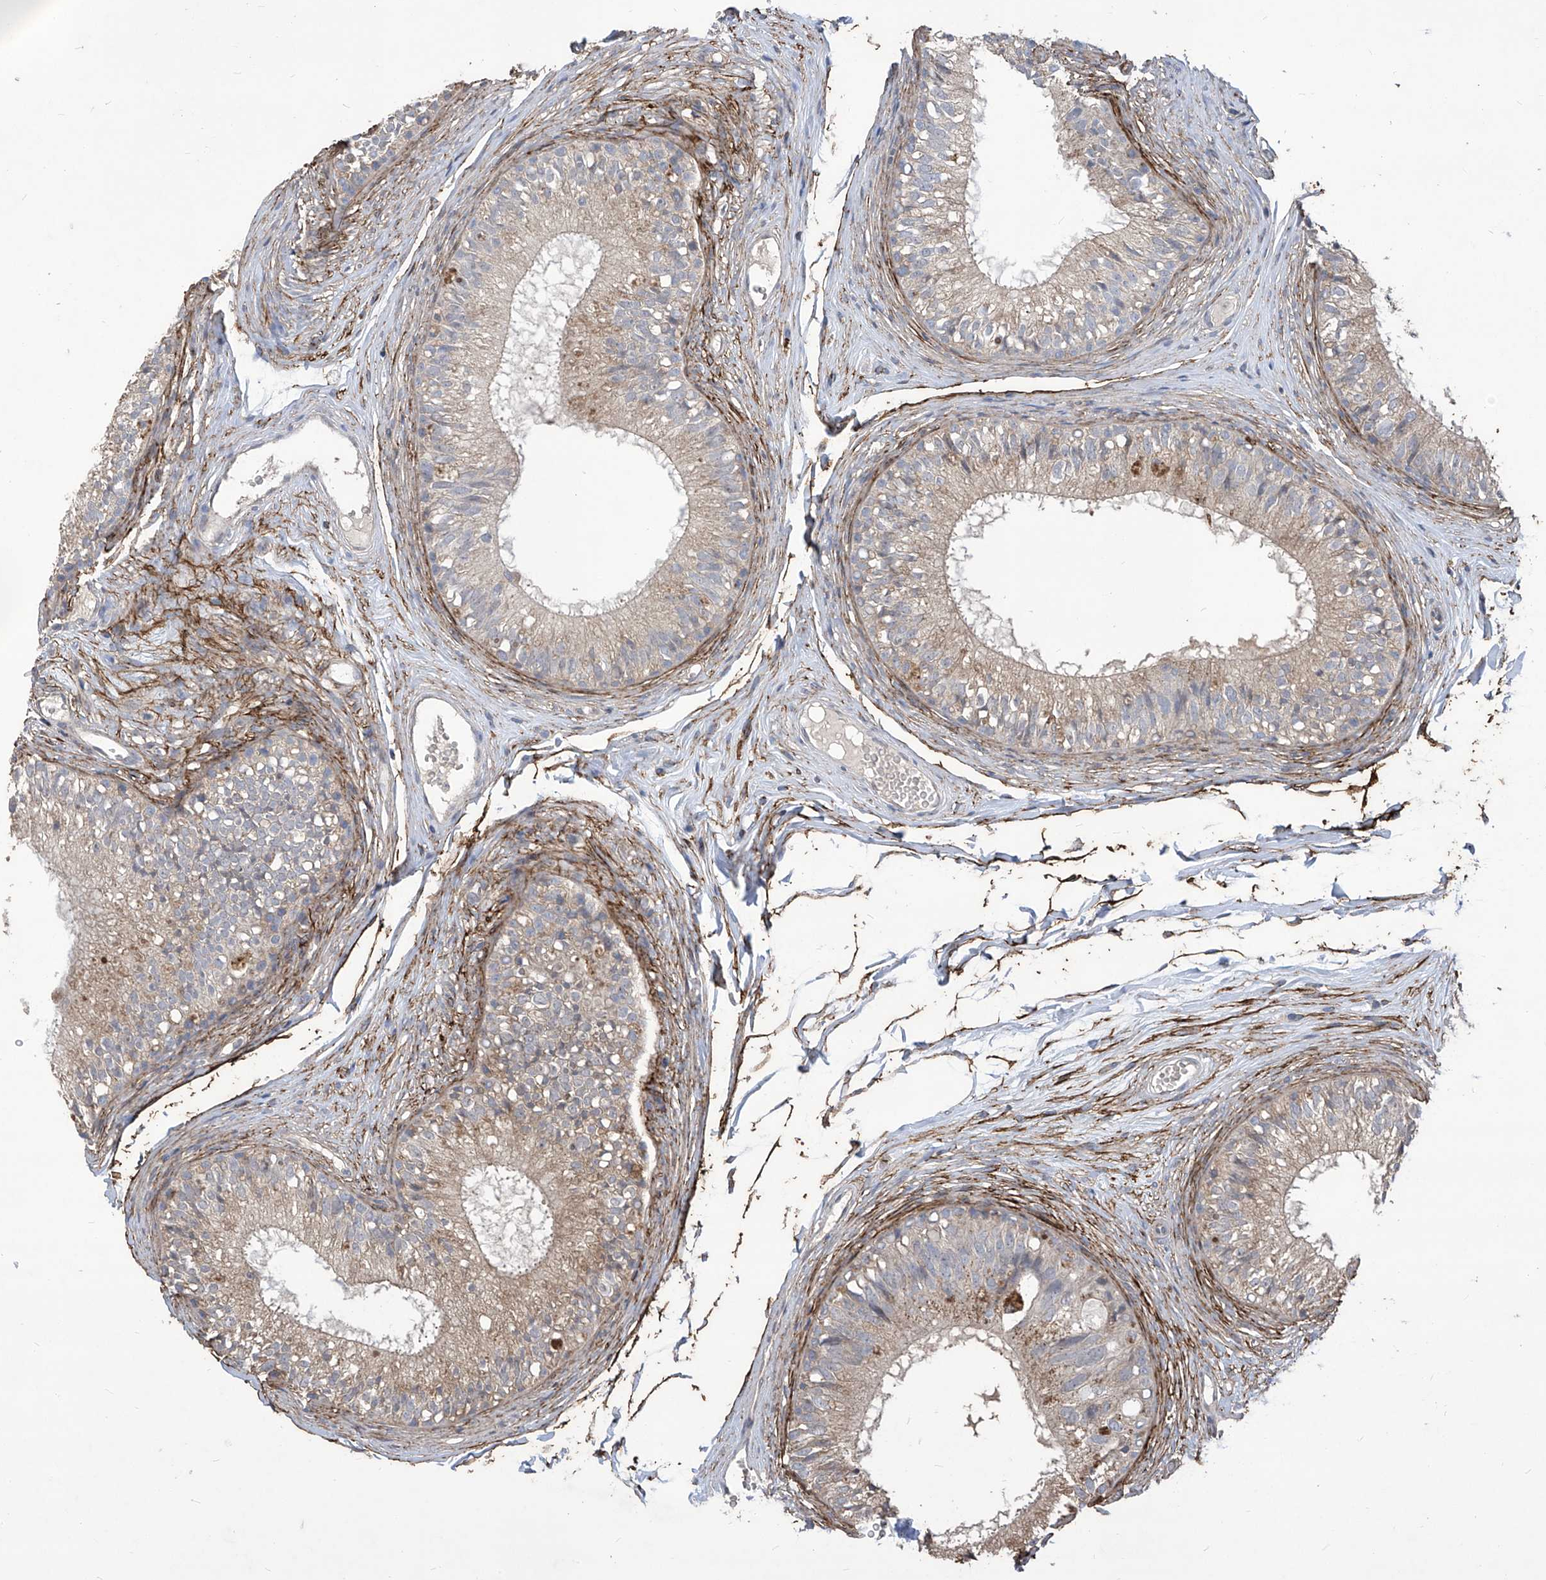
{"staining": {"intensity": "weak", "quantity": "<25%", "location": "cytoplasmic/membranous"}, "tissue": "epididymis", "cell_type": "Glandular cells", "image_type": "normal", "snomed": [{"axis": "morphology", "description": "Normal tissue, NOS"}, {"axis": "morphology", "description": "Seminoma in situ"}, {"axis": "topography", "description": "Testis"}, {"axis": "topography", "description": "Epididymis"}], "caption": "Immunohistochemistry micrograph of unremarkable human epididymis stained for a protein (brown), which reveals no expression in glandular cells.", "gene": "TXNIP", "patient": {"sex": "male", "age": 28}}